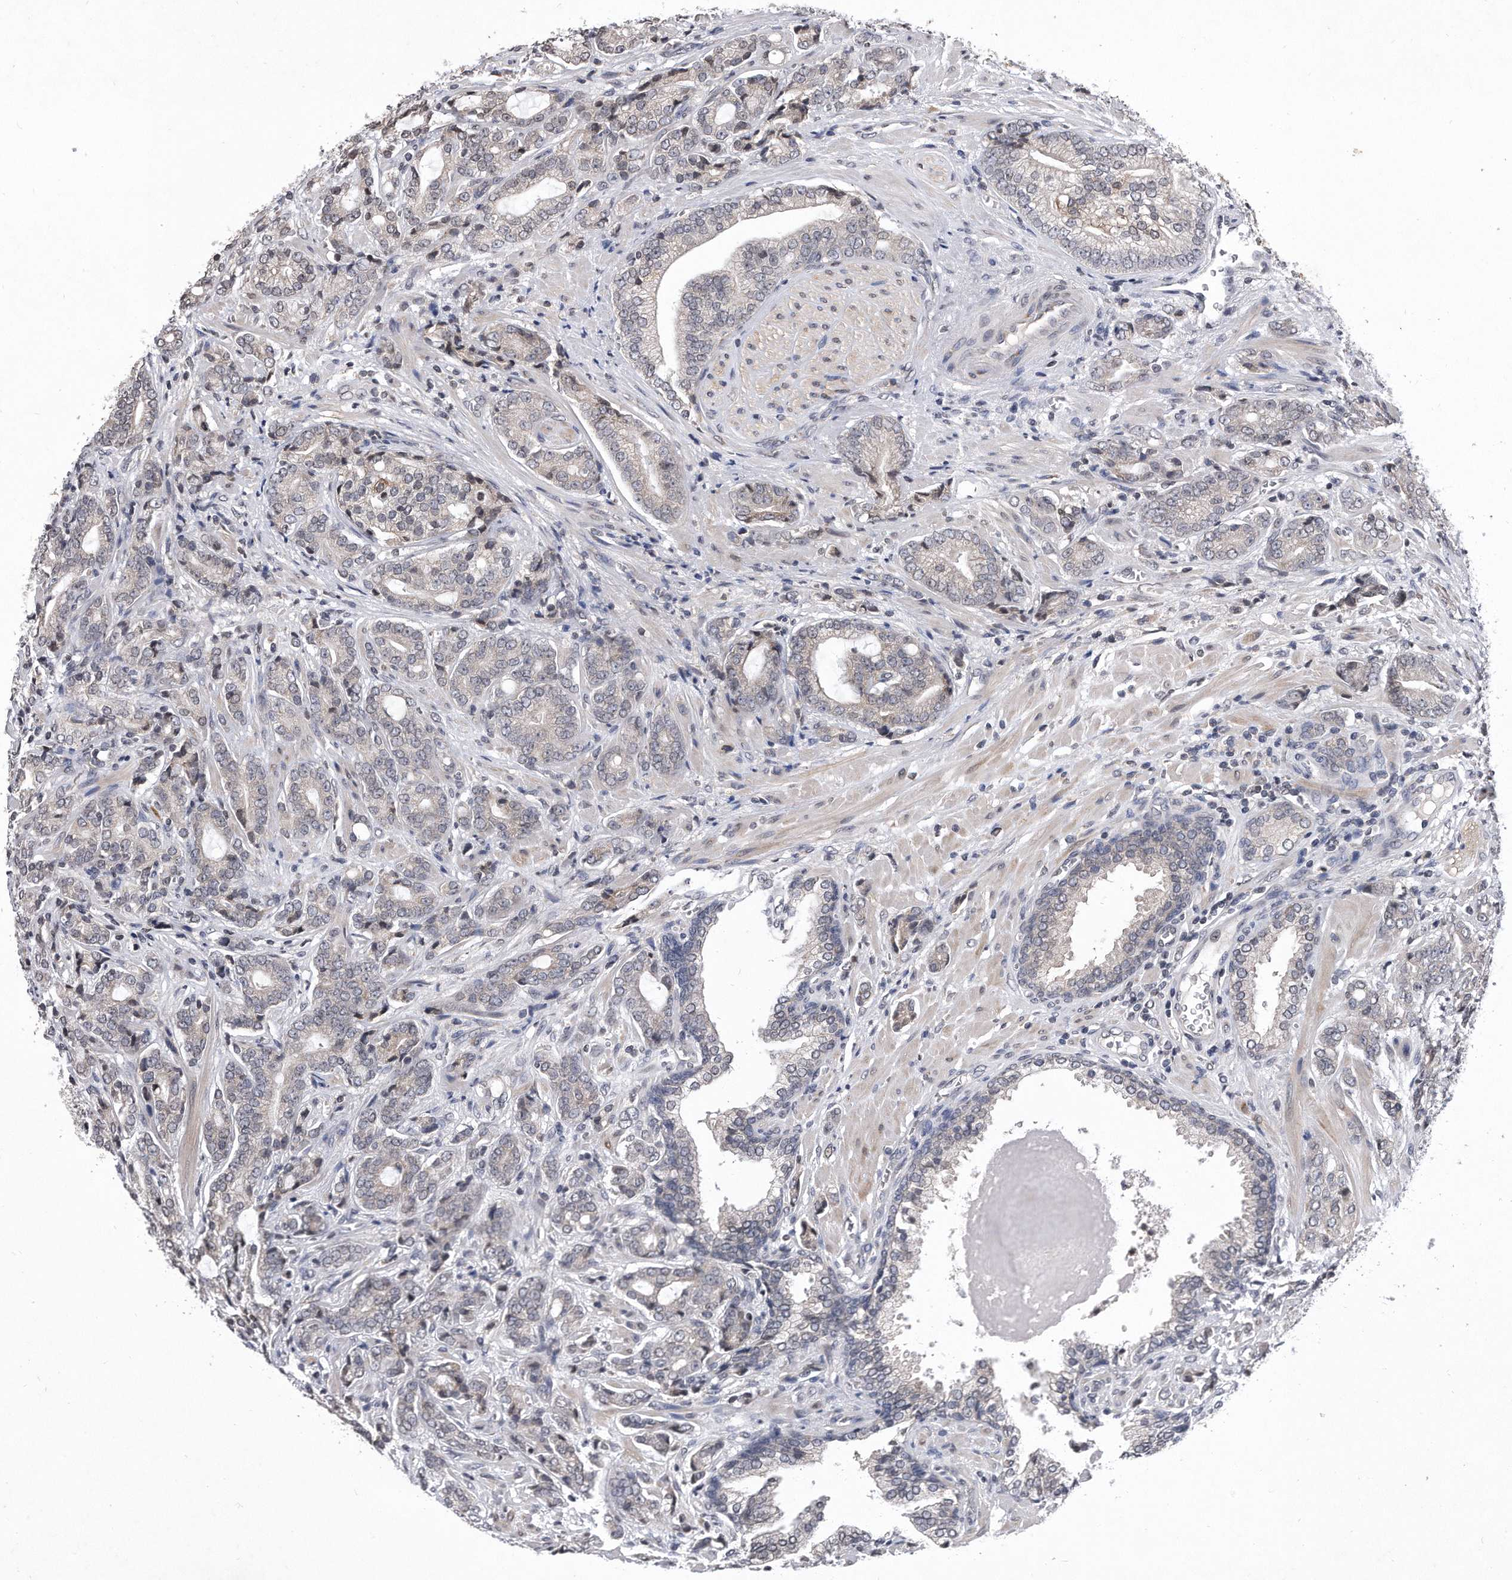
{"staining": {"intensity": "negative", "quantity": "none", "location": "none"}, "tissue": "prostate cancer", "cell_type": "Tumor cells", "image_type": "cancer", "snomed": [{"axis": "morphology", "description": "Adenocarcinoma, High grade"}, {"axis": "topography", "description": "Prostate"}], "caption": "Tumor cells are negative for protein expression in human prostate adenocarcinoma (high-grade).", "gene": "DAB1", "patient": {"sex": "male", "age": 57}}